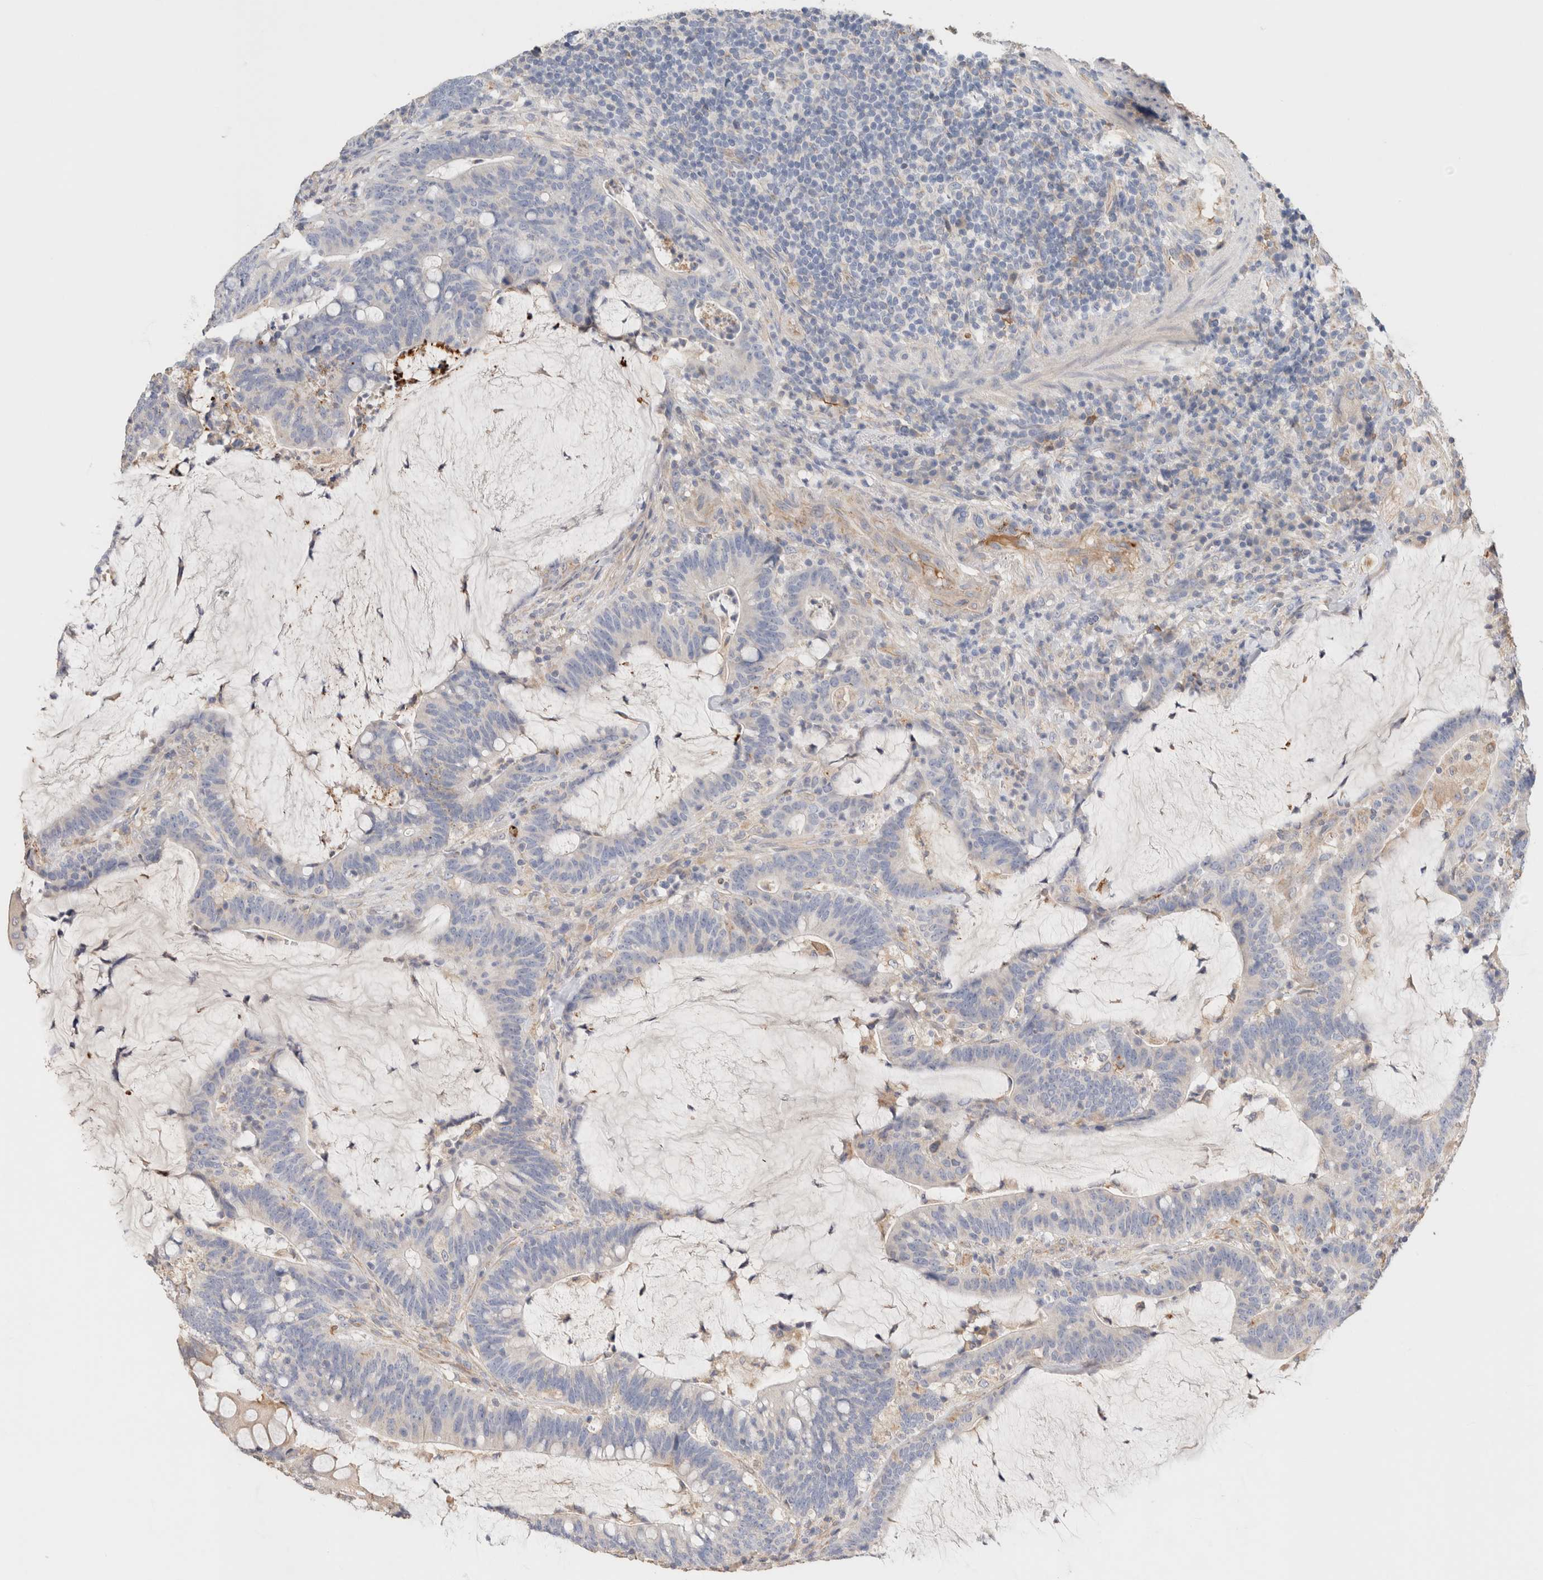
{"staining": {"intensity": "negative", "quantity": "none", "location": "none"}, "tissue": "colorectal cancer", "cell_type": "Tumor cells", "image_type": "cancer", "snomed": [{"axis": "morphology", "description": "Adenocarcinoma, NOS"}, {"axis": "topography", "description": "Colon"}], "caption": "IHC histopathology image of neoplastic tissue: human colorectal adenocarcinoma stained with DAB exhibits no significant protein expression in tumor cells.", "gene": "PROS1", "patient": {"sex": "female", "age": 66}}